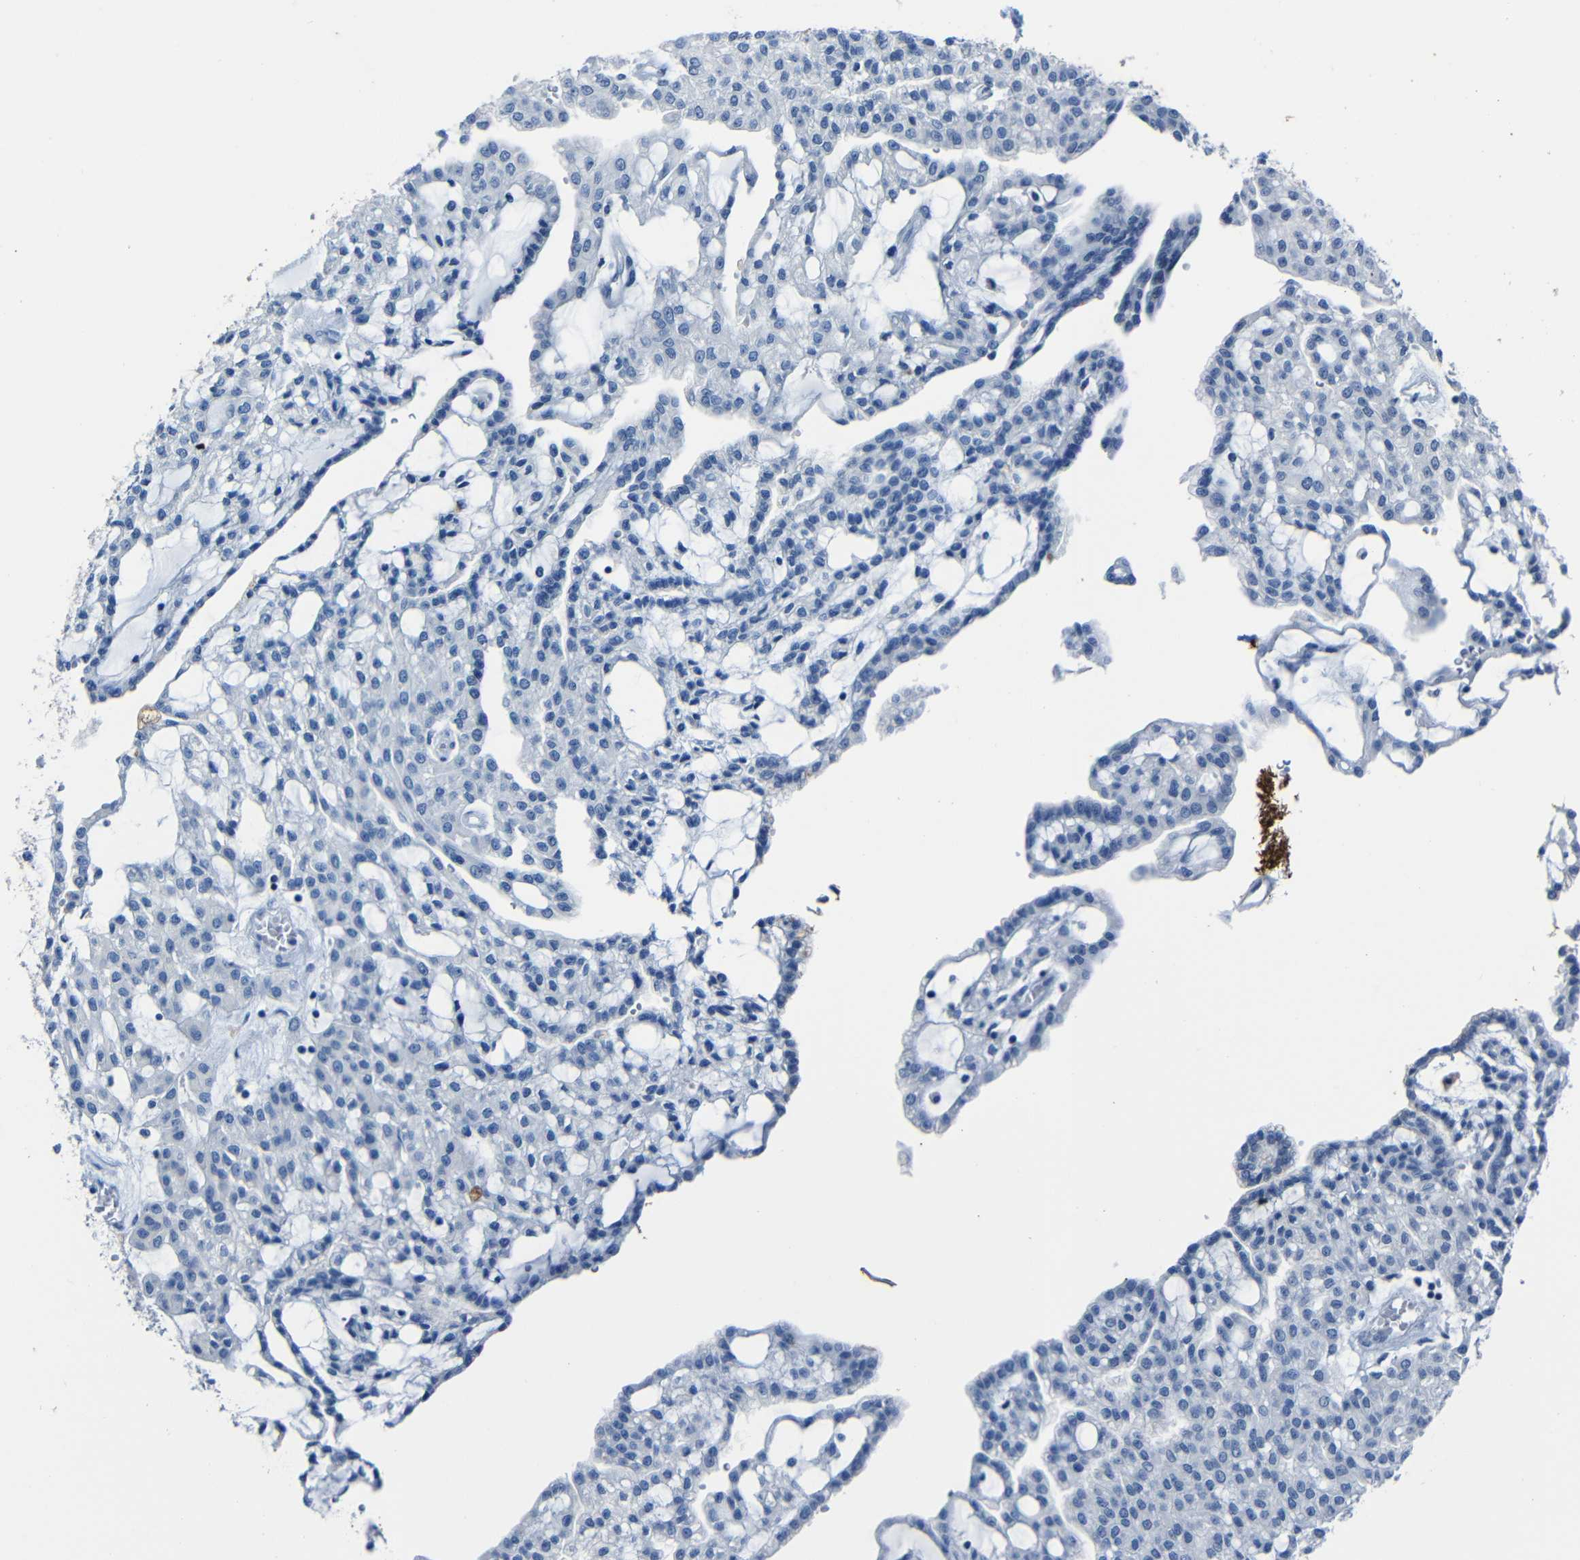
{"staining": {"intensity": "negative", "quantity": "none", "location": "none"}, "tissue": "renal cancer", "cell_type": "Tumor cells", "image_type": "cancer", "snomed": [{"axis": "morphology", "description": "Adenocarcinoma, NOS"}, {"axis": "topography", "description": "Kidney"}], "caption": "Immunohistochemistry (IHC) micrograph of human renal cancer (adenocarcinoma) stained for a protein (brown), which reveals no positivity in tumor cells.", "gene": "CLDN11", "patient": {"sex": "male", "age": 63}}